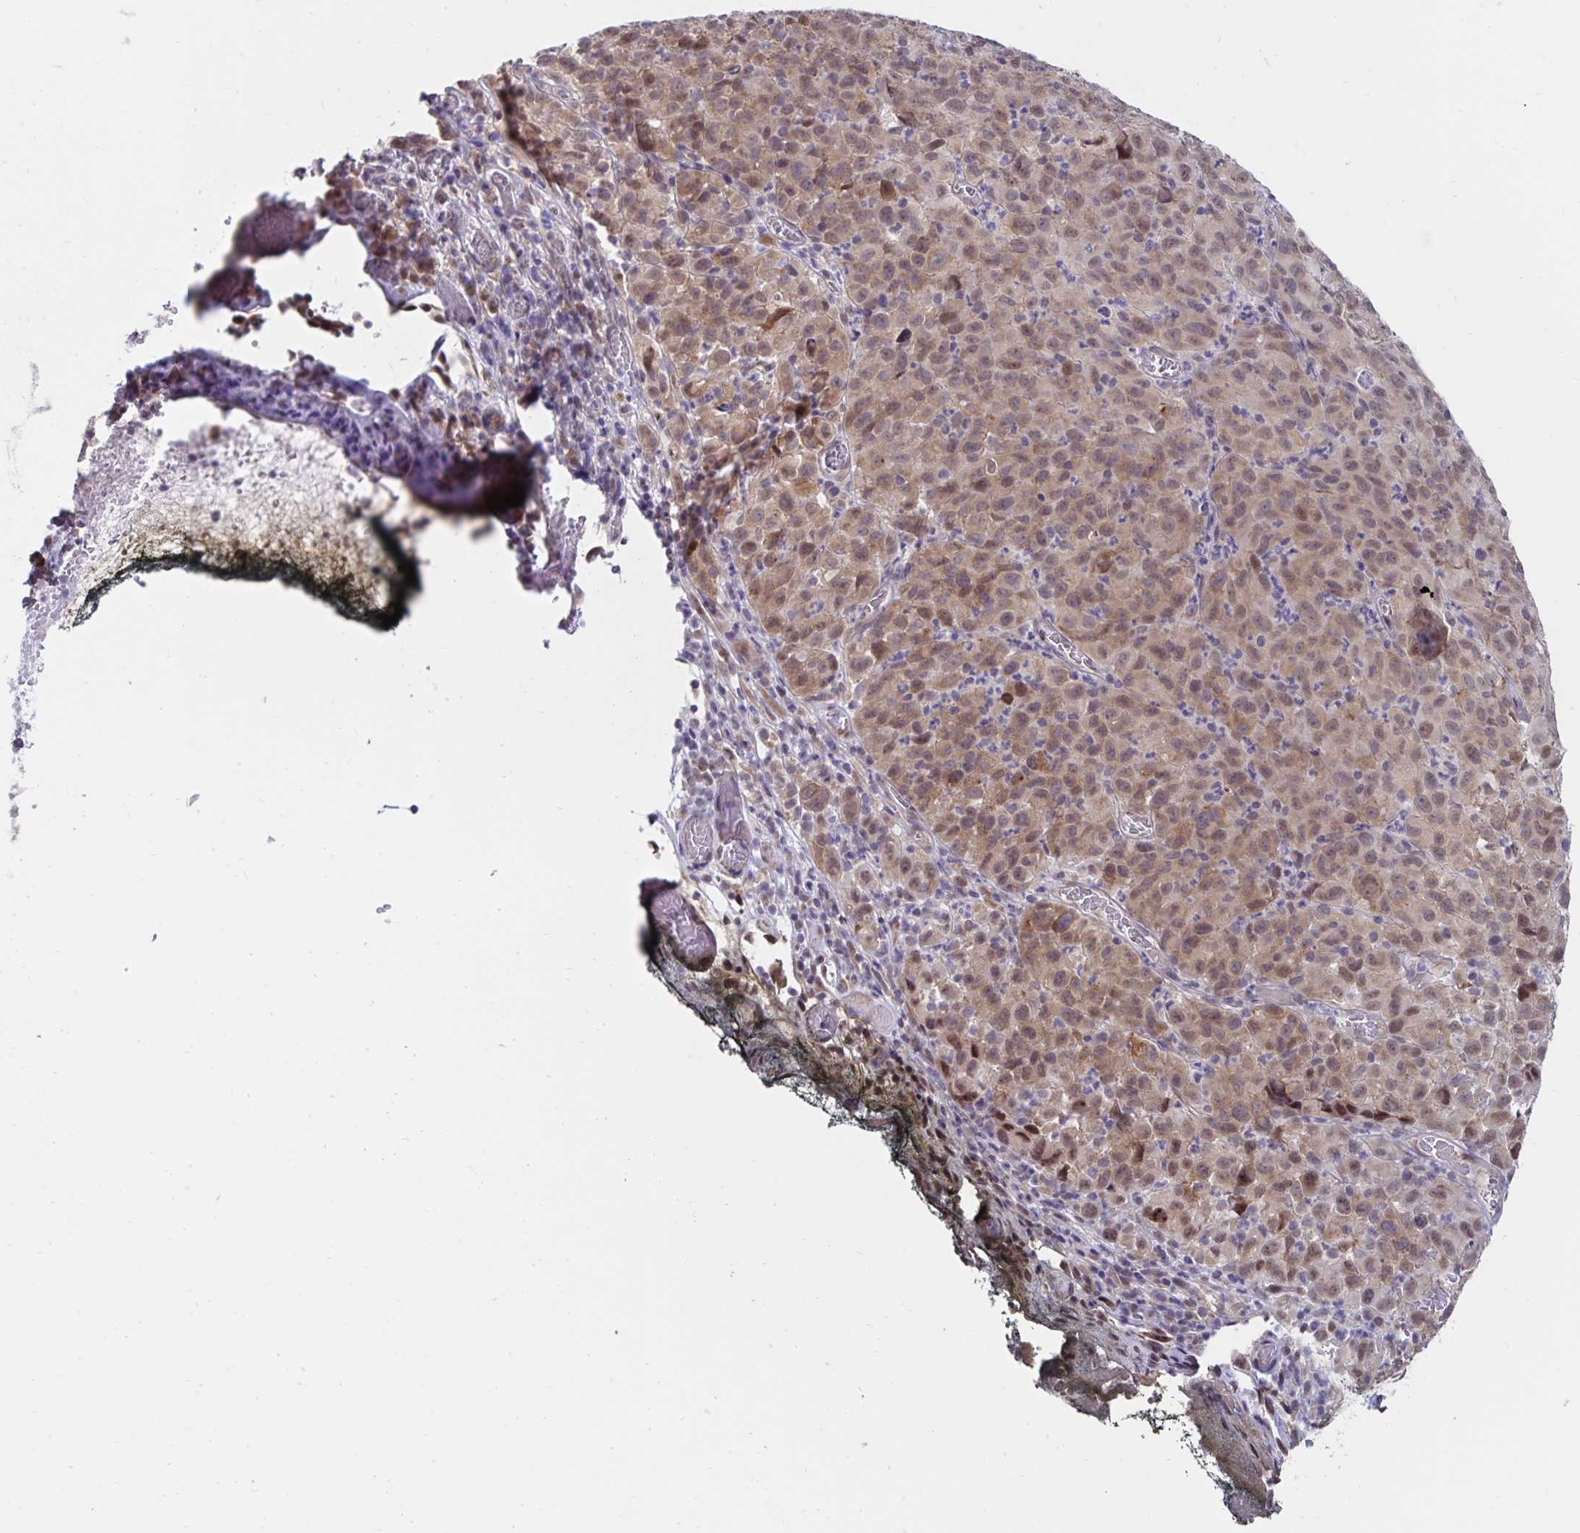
{"staining": {"intensity": "moderate", "quantity": ">75%", "location": "cytoplasmic/membranous,nuclear"}, "tissue": "melanoma", "cell_type": "Tumor cells", "image_type": "cancer", "snomed": [{"axis": "morphology", "description": "Malignant melanoma, NOS"}, {"axis": "topography", "description": "Skin"}], "caption": "Immunohistochemistry of human melanoma demonstrates medium levels of moderate cytoplasmic/membranous and nuclear staining in approximately >75% of tumor cells.", "gene": "ATP2A2", "patient": {"sex": "male", "age": 51}}